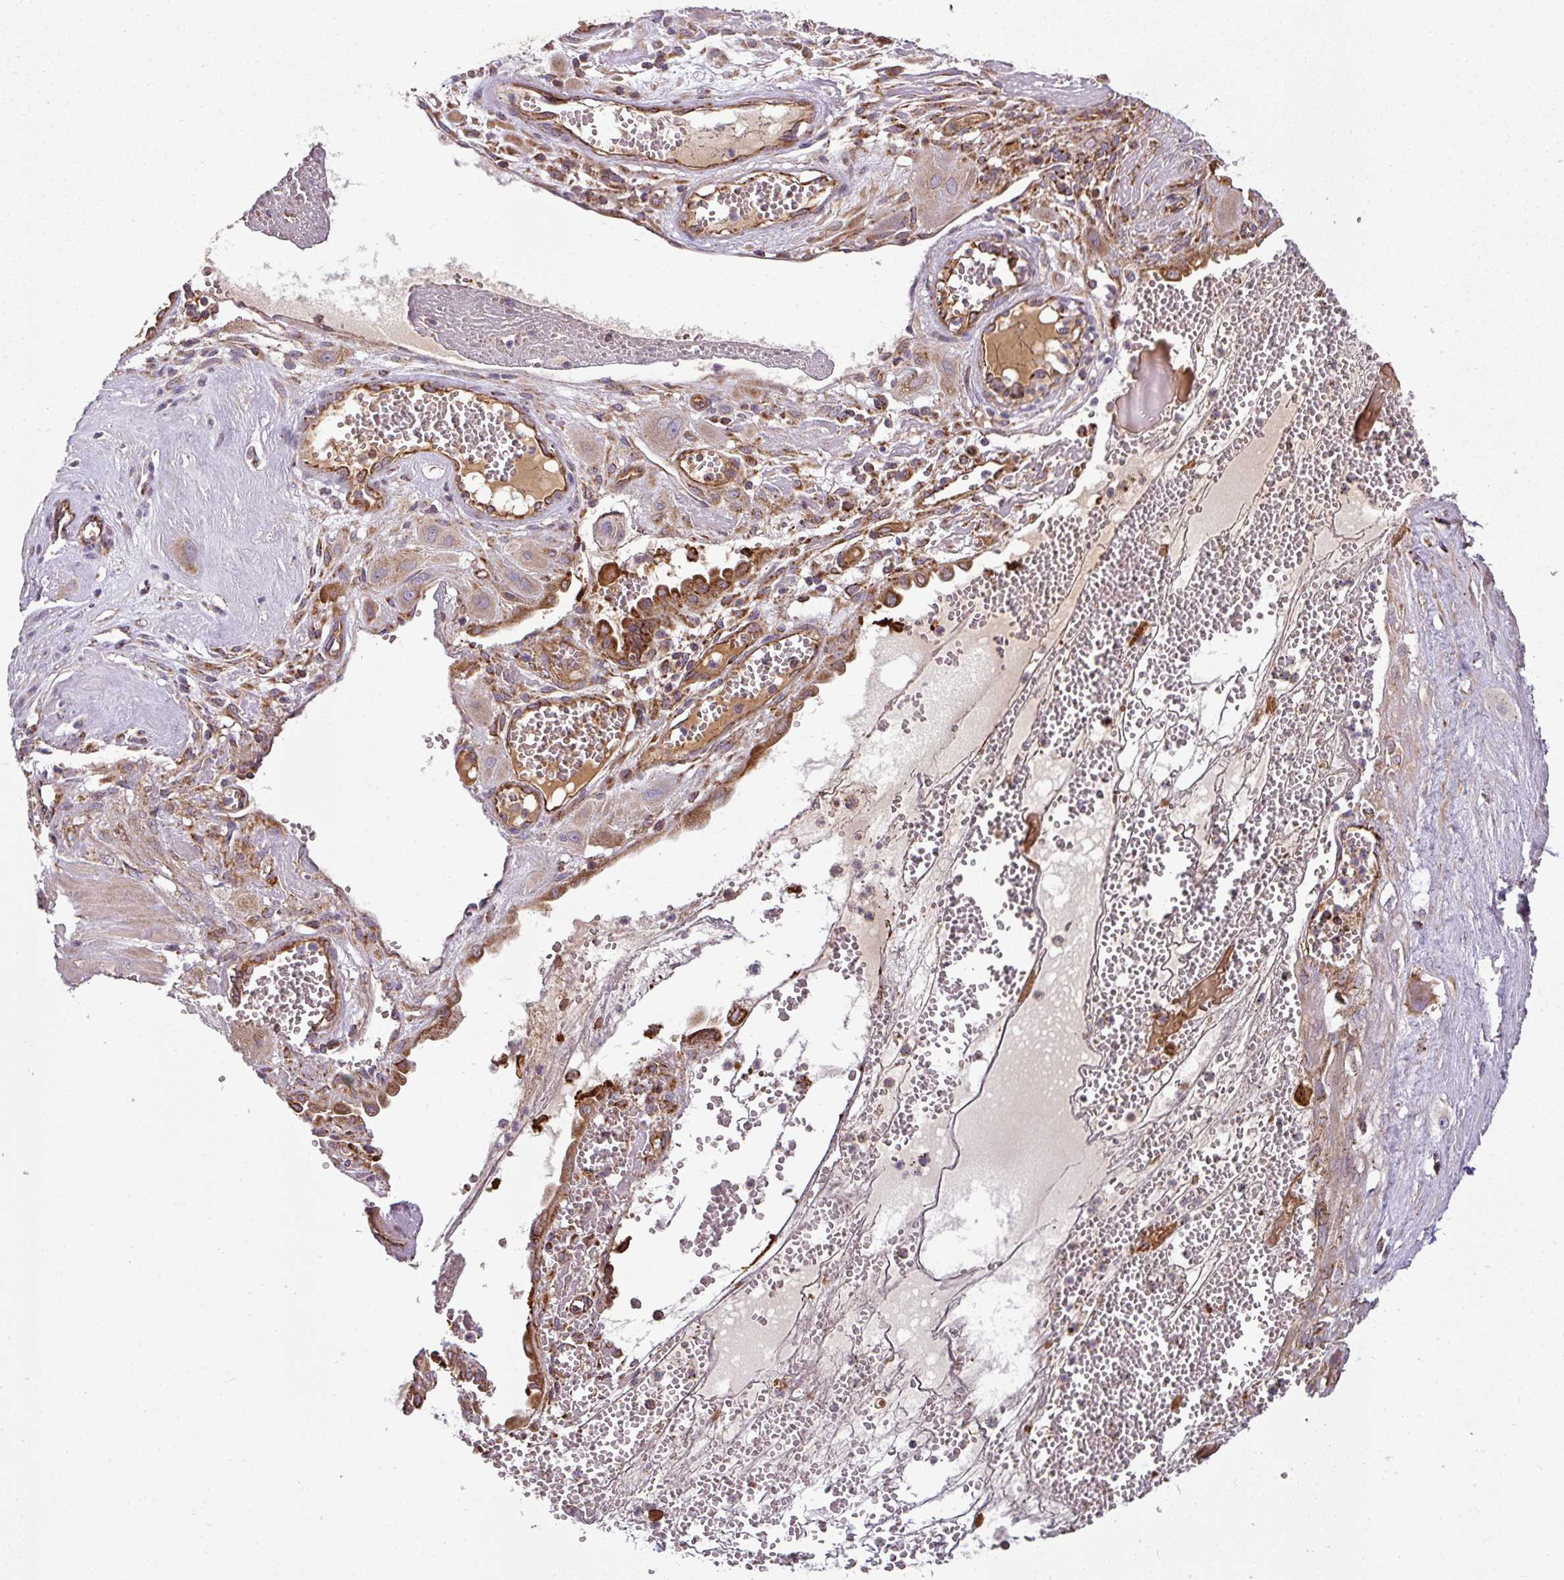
{"staining": {"intensity": "weak", "quantity": ">75%", "location": "cytoplasmic/membranous"}, "tissue": "cervical cancer", "cell_type": "Tumor cells", "image_type": "cancer", "snomed": [{"axis": "morphology", "description": "Squamous cell carcinoma, NOS"}, {"axis": "topography", "description": "Cervix"}], "caption": "This micrograph exhibits immunohistochemistry staining of cervical cancer (squamous cell carcinoma), with low weak cytoplasmic/membranous staining in about >75% of tumor cells.", "gene": "PRELID3B", "patient": {"sex": "female", "age": 34}}